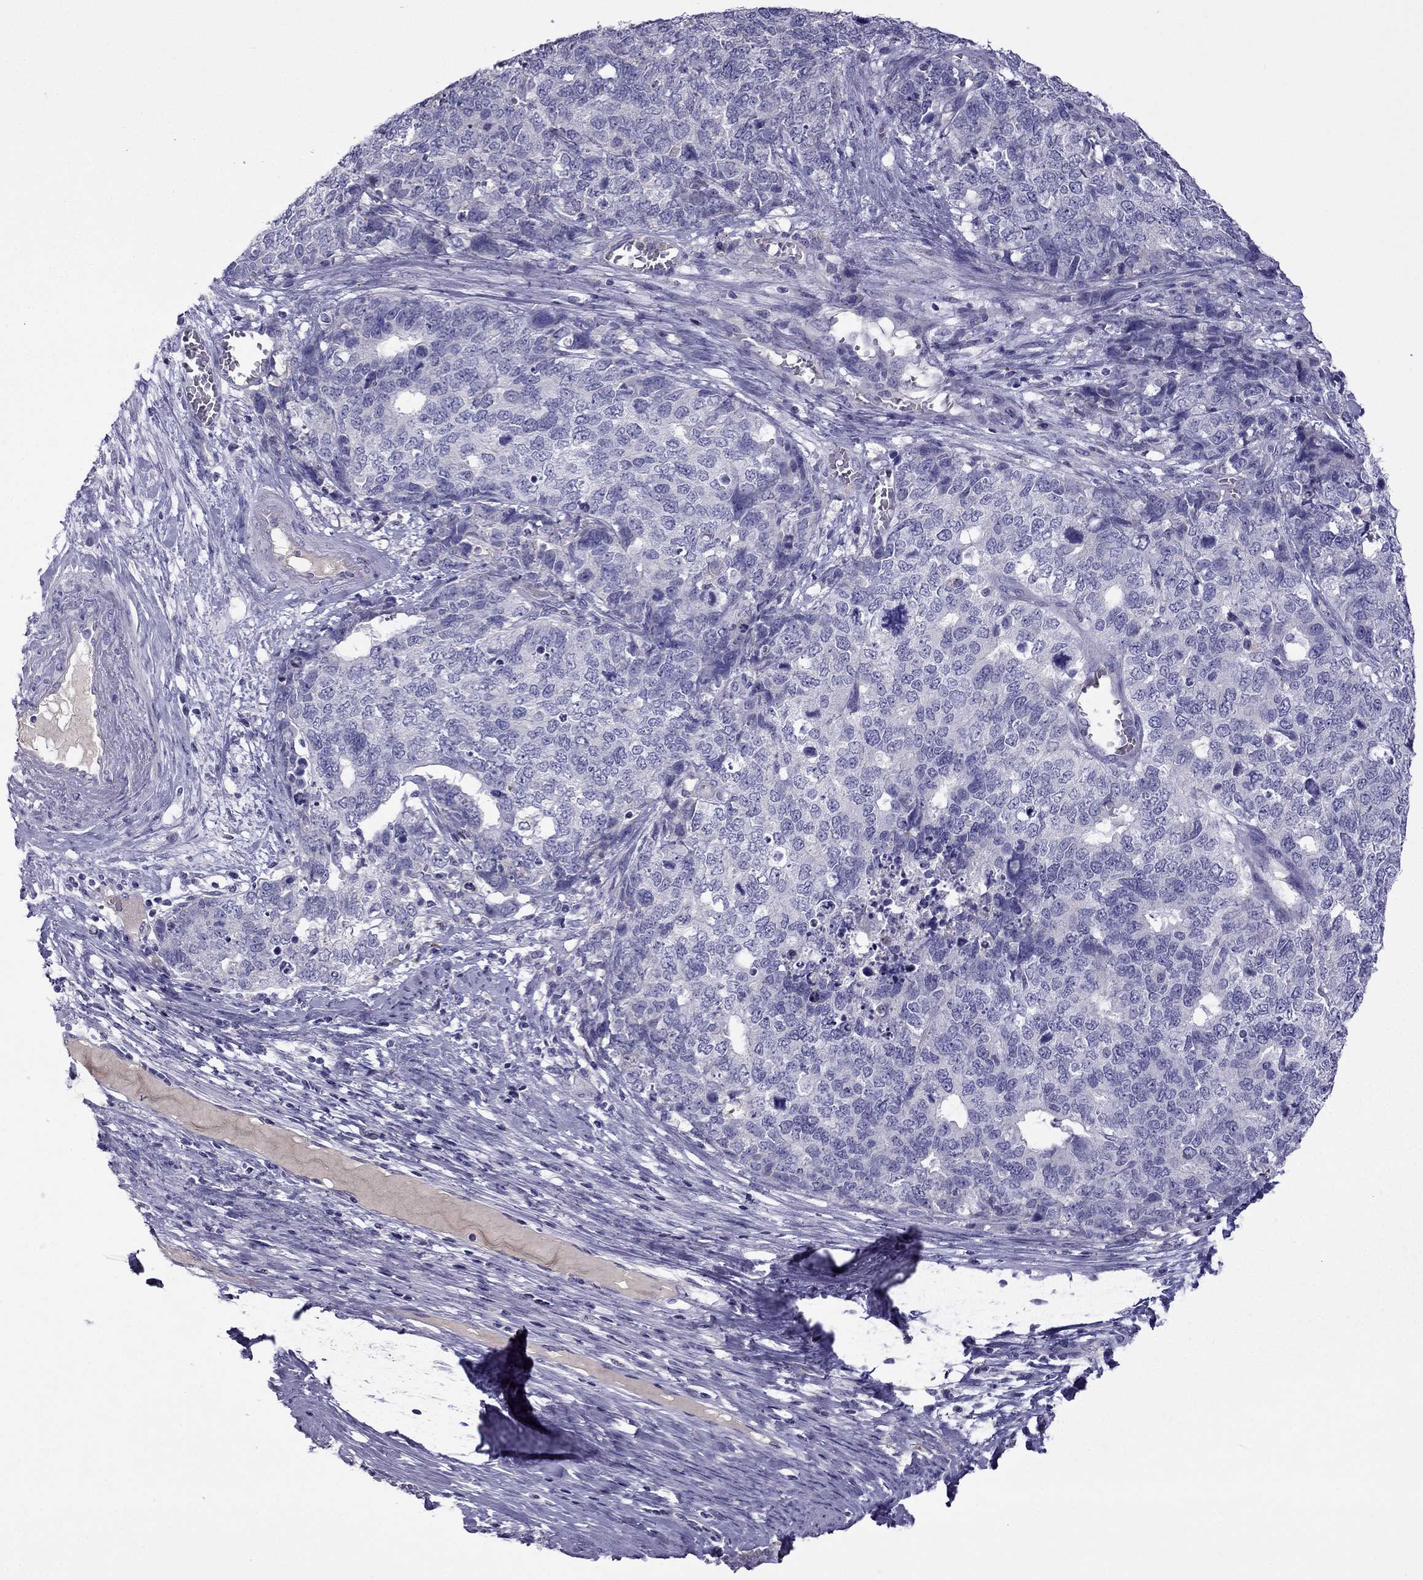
{"staining": {"intensity": "negative", "quantity": "none", "location": "none"}, "tissue": "cervical cancer", "cell_type": "Tumor cells", "image_type": "cancer", "snomed": [{"axis": "morphology", "description": "Squamous cell carcinoma, NOS"}, {"axis": "topography", "description": "Cervix"}], "caption": "Squamous cell carcinoma (cervical) was stained to show a protein in brown. There is no significant expression in tumor cells.", "gene": "STOML3", "patient": {"sex": "female", "age": 63}}